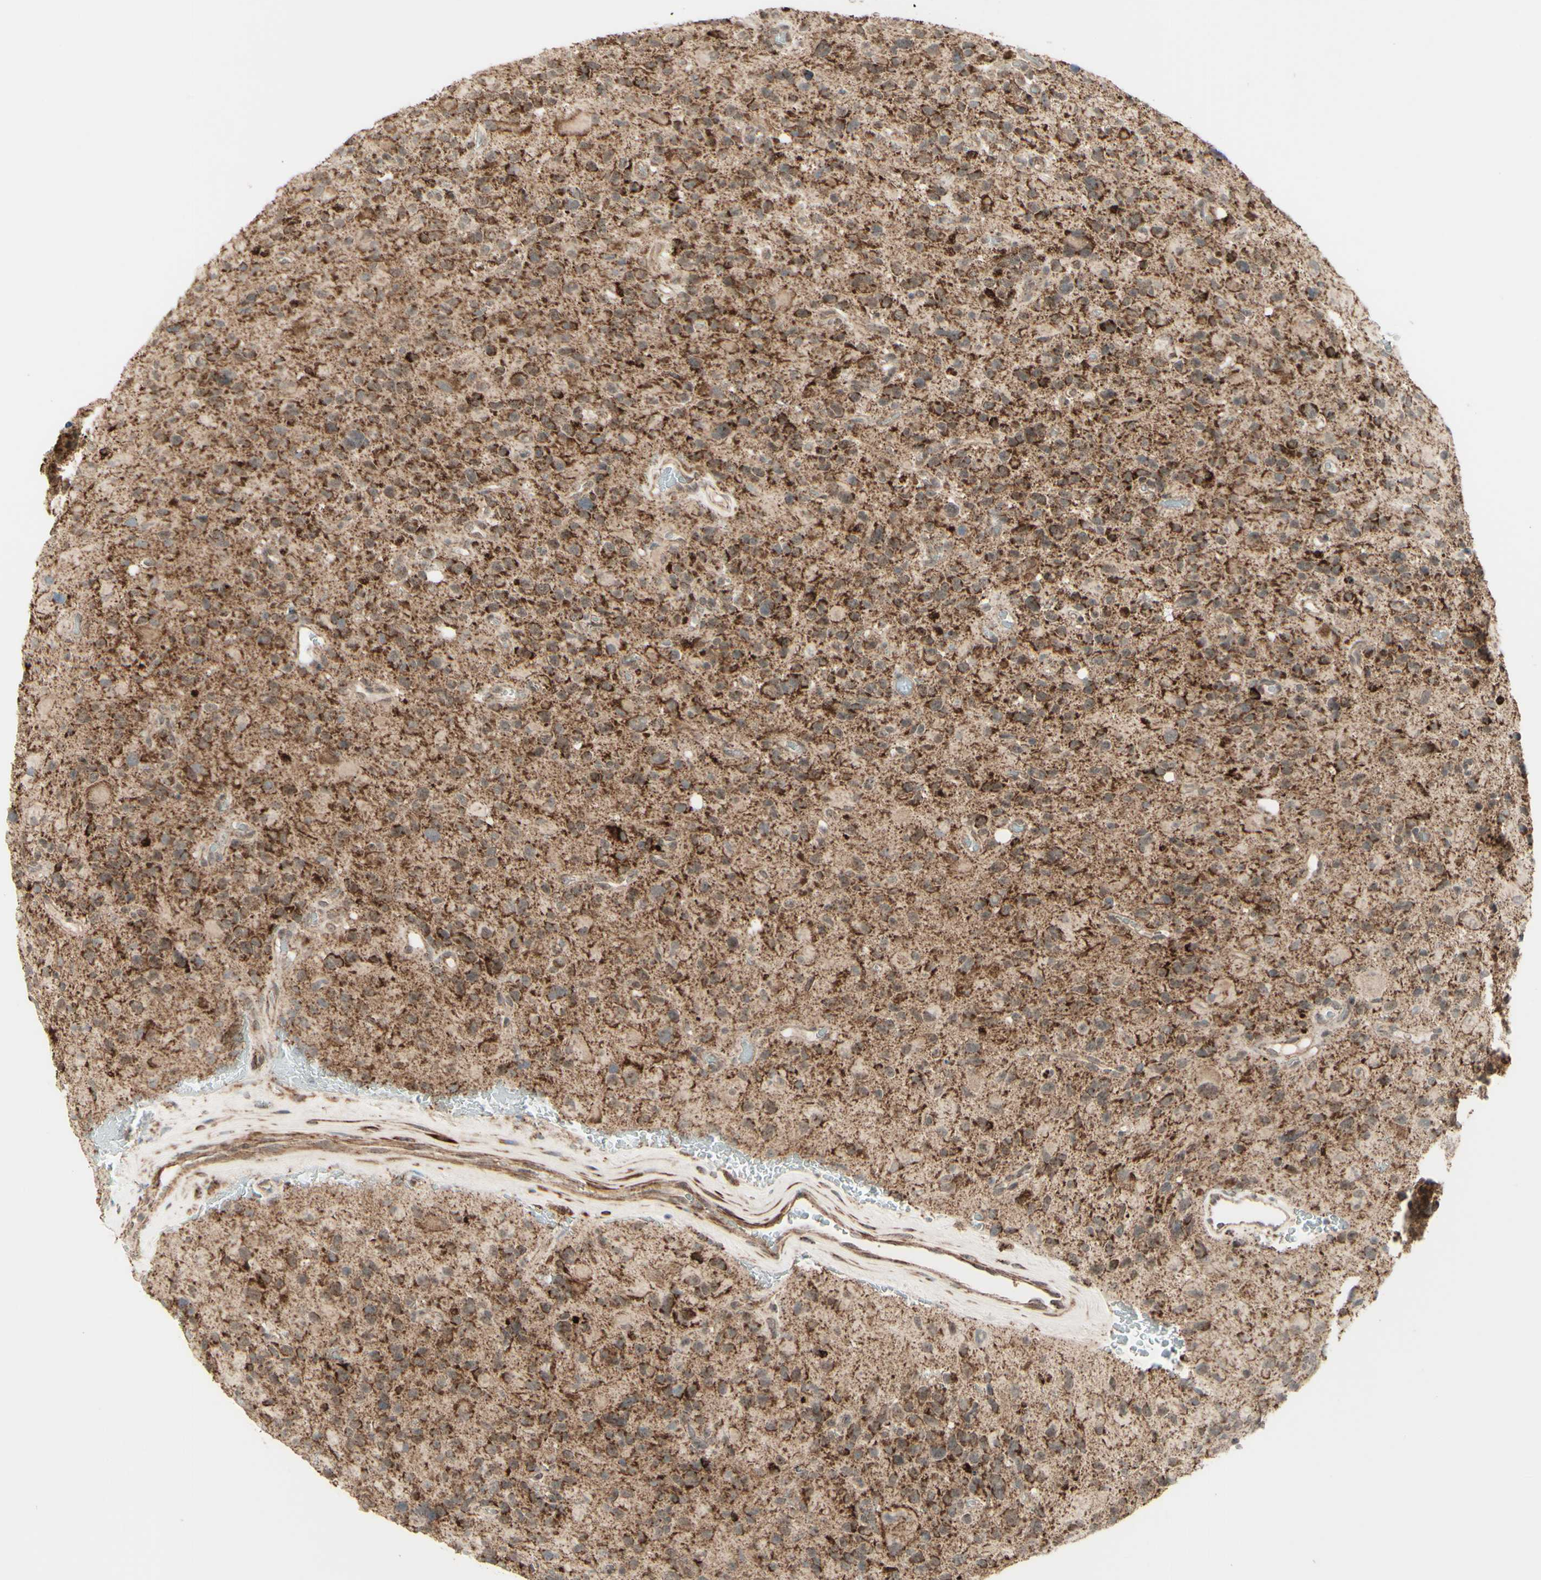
{"staining": {"intensity": "strong", "quantity": ">75%", "location": "cytoplasmic/membranous"}, "tissue": "glioma", "cell_type": "Tumor cells", "image_type": "cancer", "snomed": [{"axis": "morphology", "description": "Glioma, malignant, High grade"}, {"axis": "topography", "description": "Brain"}], "caption": "Immunohistochemistry histopathology image of neoplastic tissue: human malignant glioma (high-grade) stained using immunohistochemistry (IHC) reveals high levels of strong protein expression localized specifically in the cytoplasmic/membranous of tumor cells, appearing as a cytoplasmic/membranous brown color.", "gene": "DHRS3", "patient": {"sex": "male", "age": 48}}